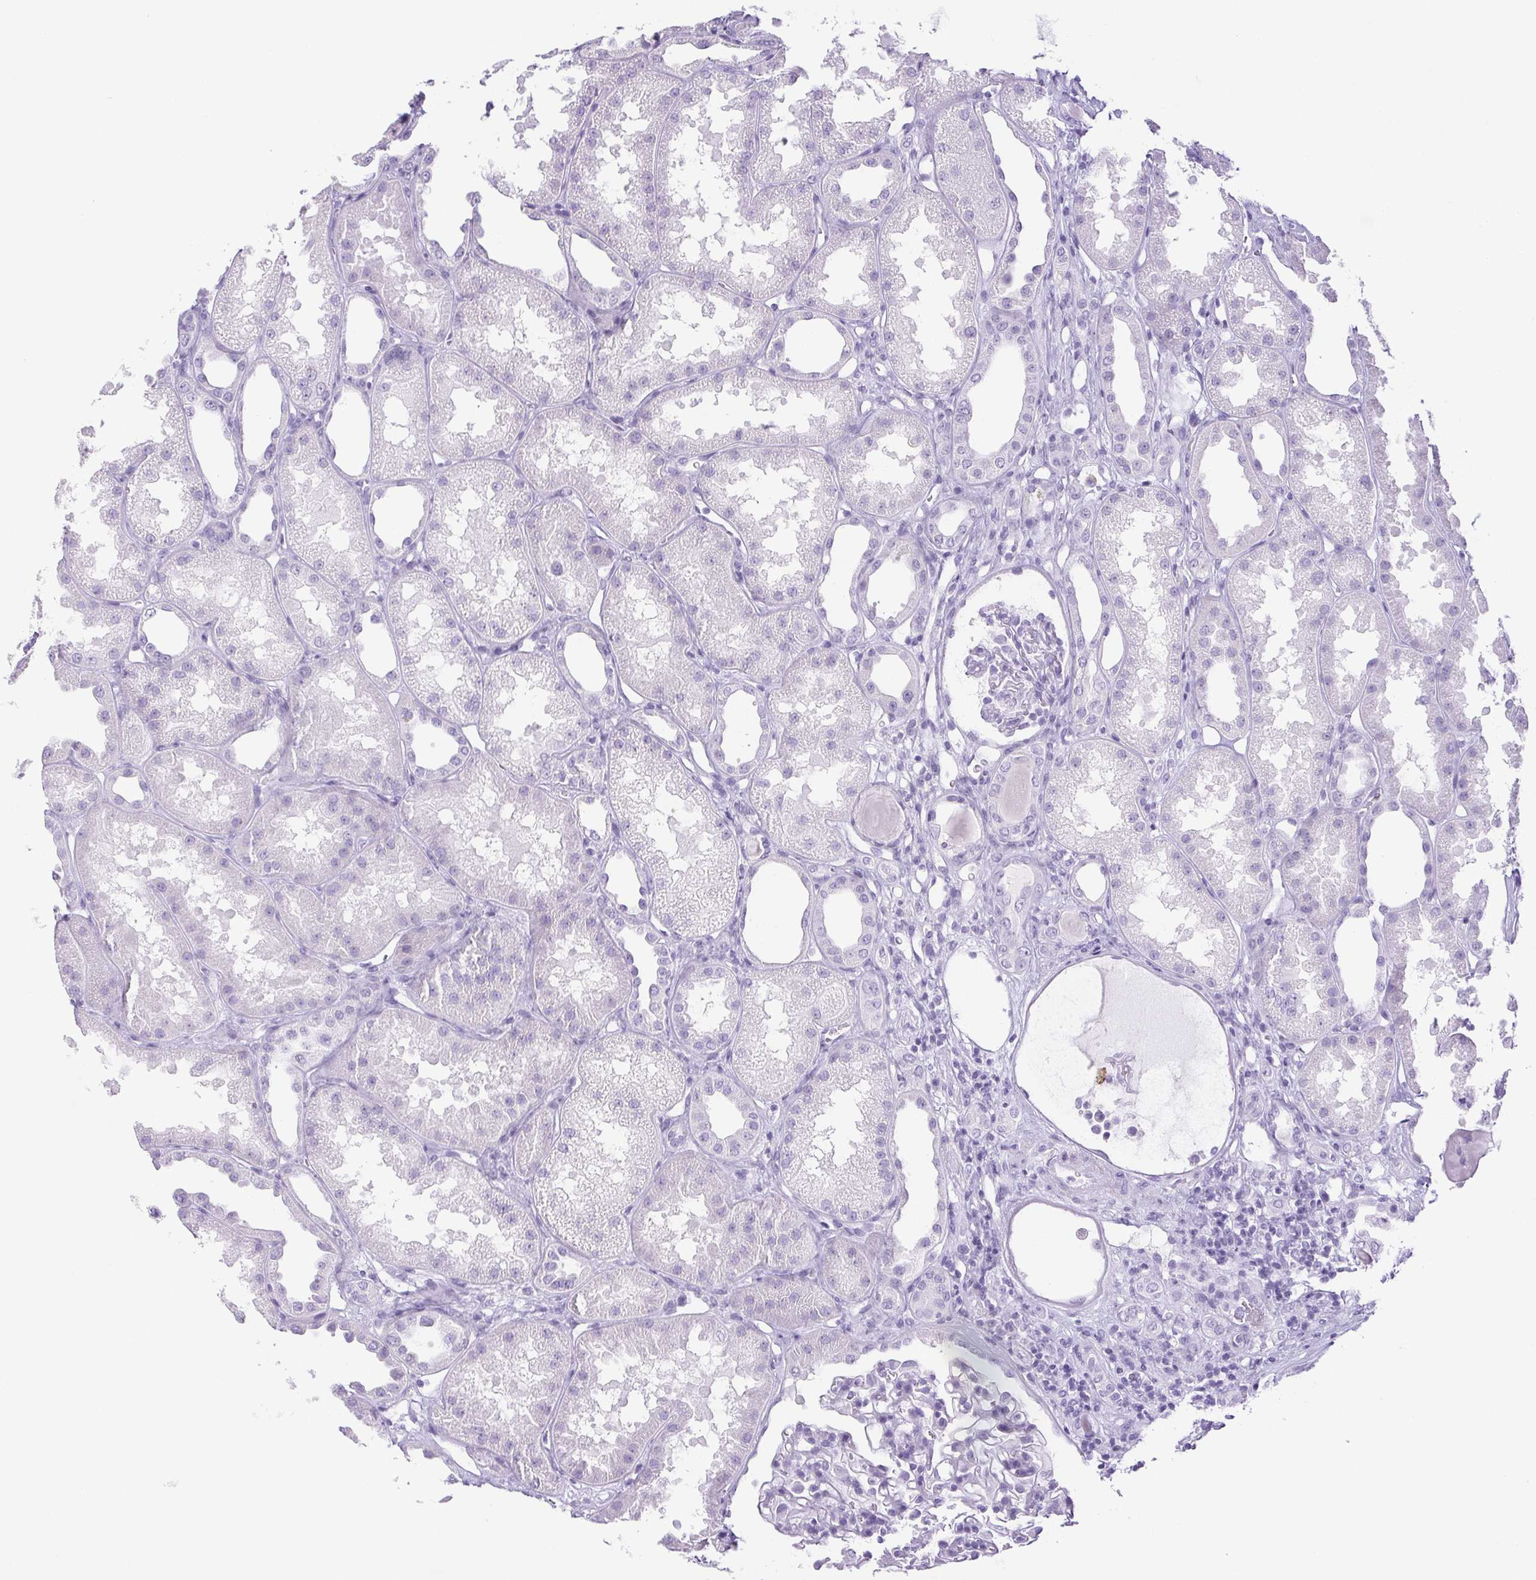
{"staining": {"intensity": "negative", "quantity": "none", "location": "none"}, "tissue": "kidney", "cell_type": "Cells in glomeruli", "image_type": "normal", "snomed": [{"axis": "morphology", "description": "Normal tissue, NOS"}, {"axis": "topography", "description": "Kidney"}], "caption": "Immunohistochemistry histopathology image of benign kidney stained for a protein (brown), which reveals no staining in cells in glomeruli.", "gene": "HLA", "patient": {"sex": "male", "age": 61}}